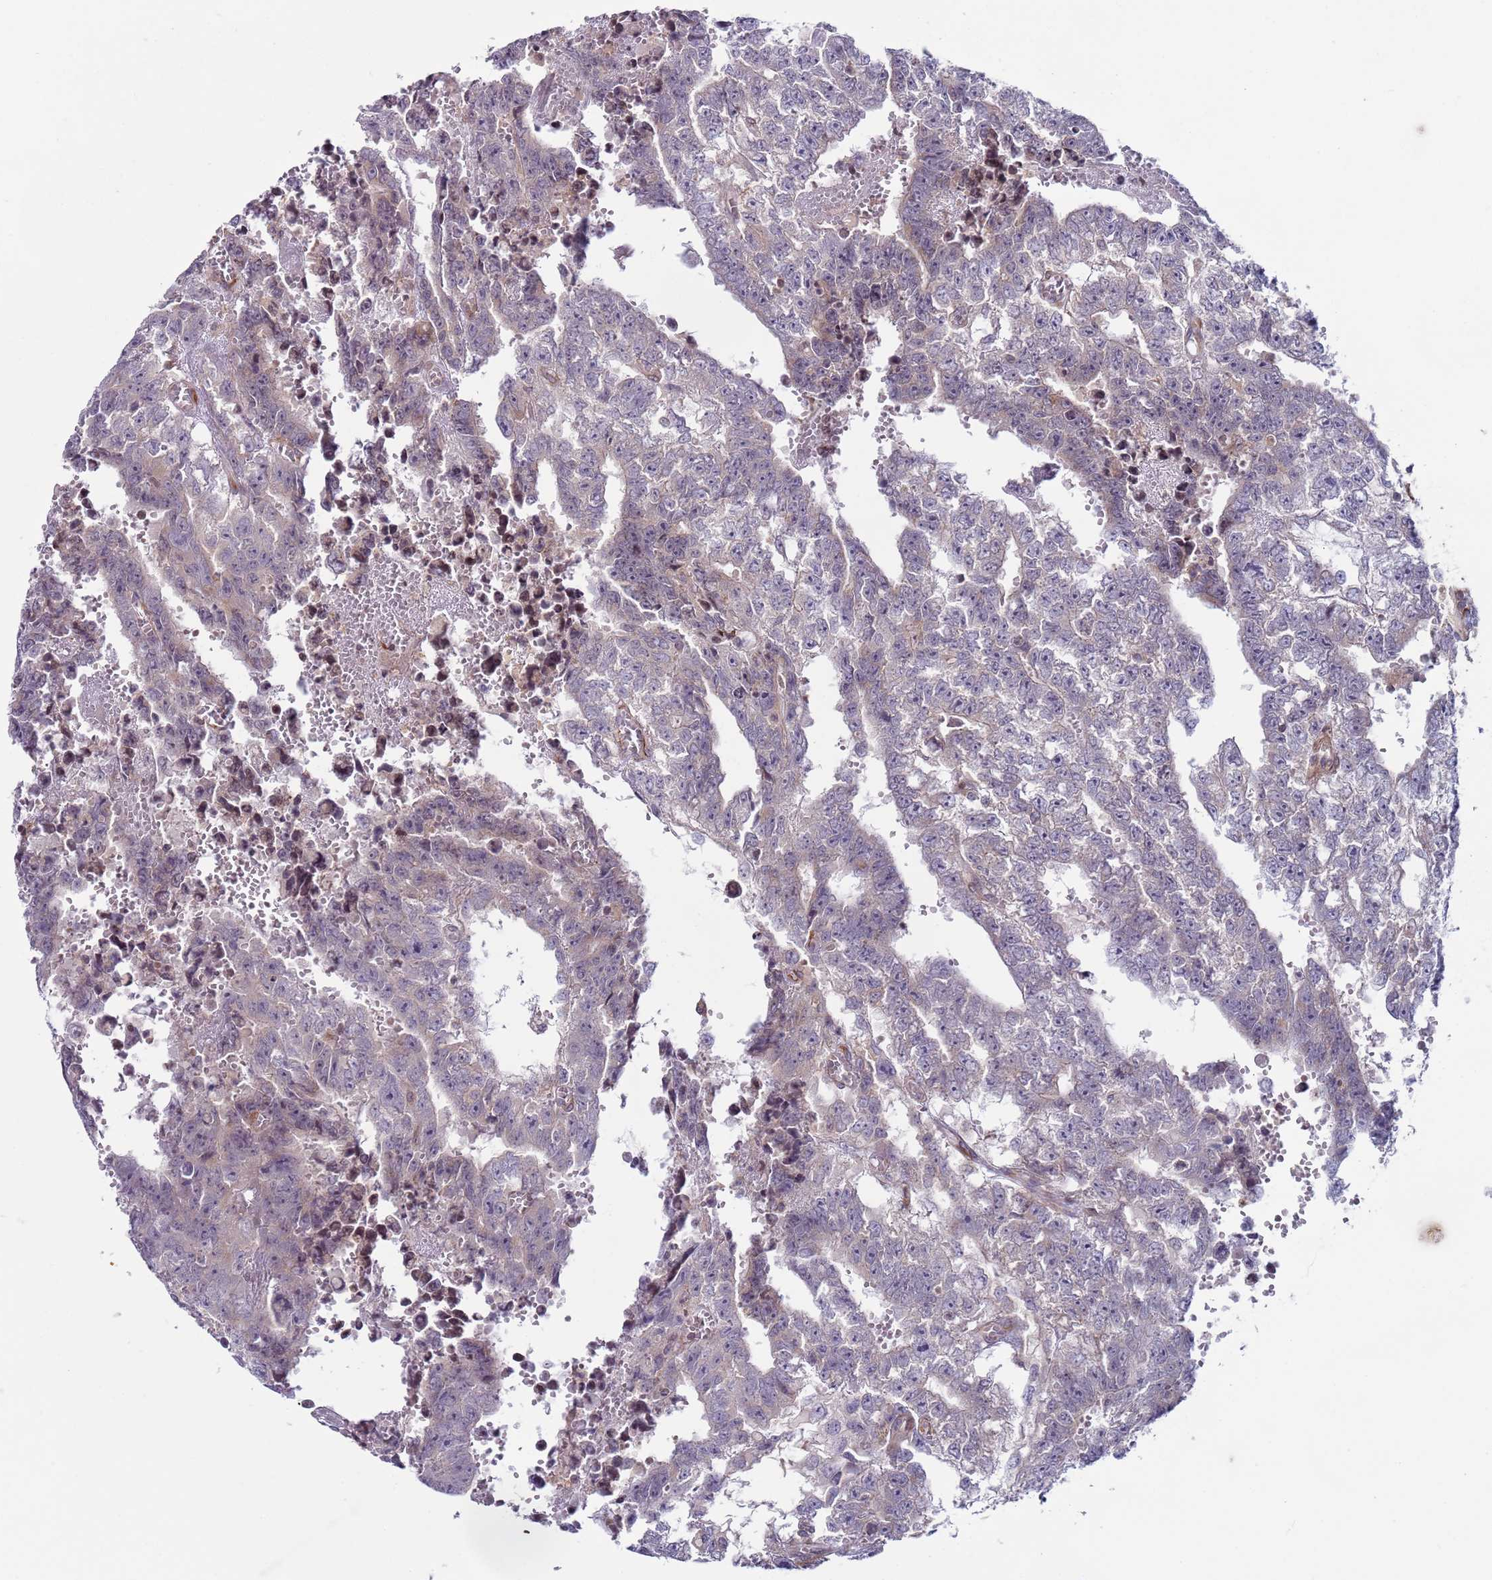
{"staining": {"intensity": "negative", "quantity": "none", "location": "none"}, "tissue": "testis cancer", "cell_type": "Tumor cells", "image_type": "cancer", "snomed": [{"axis": "morphology", "description": "Carcinoma, Embryonal, NOS"}, {"axis": "topography", "description": "Testis"}], "caption": "IHC photomicrograph of testis embryonal carcinoma stained for a protein (brown), which demonstrates no positivity in tumor cells. (Stains: DAB (3,3'-diaminobenzidine) IHC with hematoxylin counter stain, Microscopy: brightfield microscopy at high magnification).", "gene": "SNAPC4", "patient": {"sex": "male", "age": 25}}